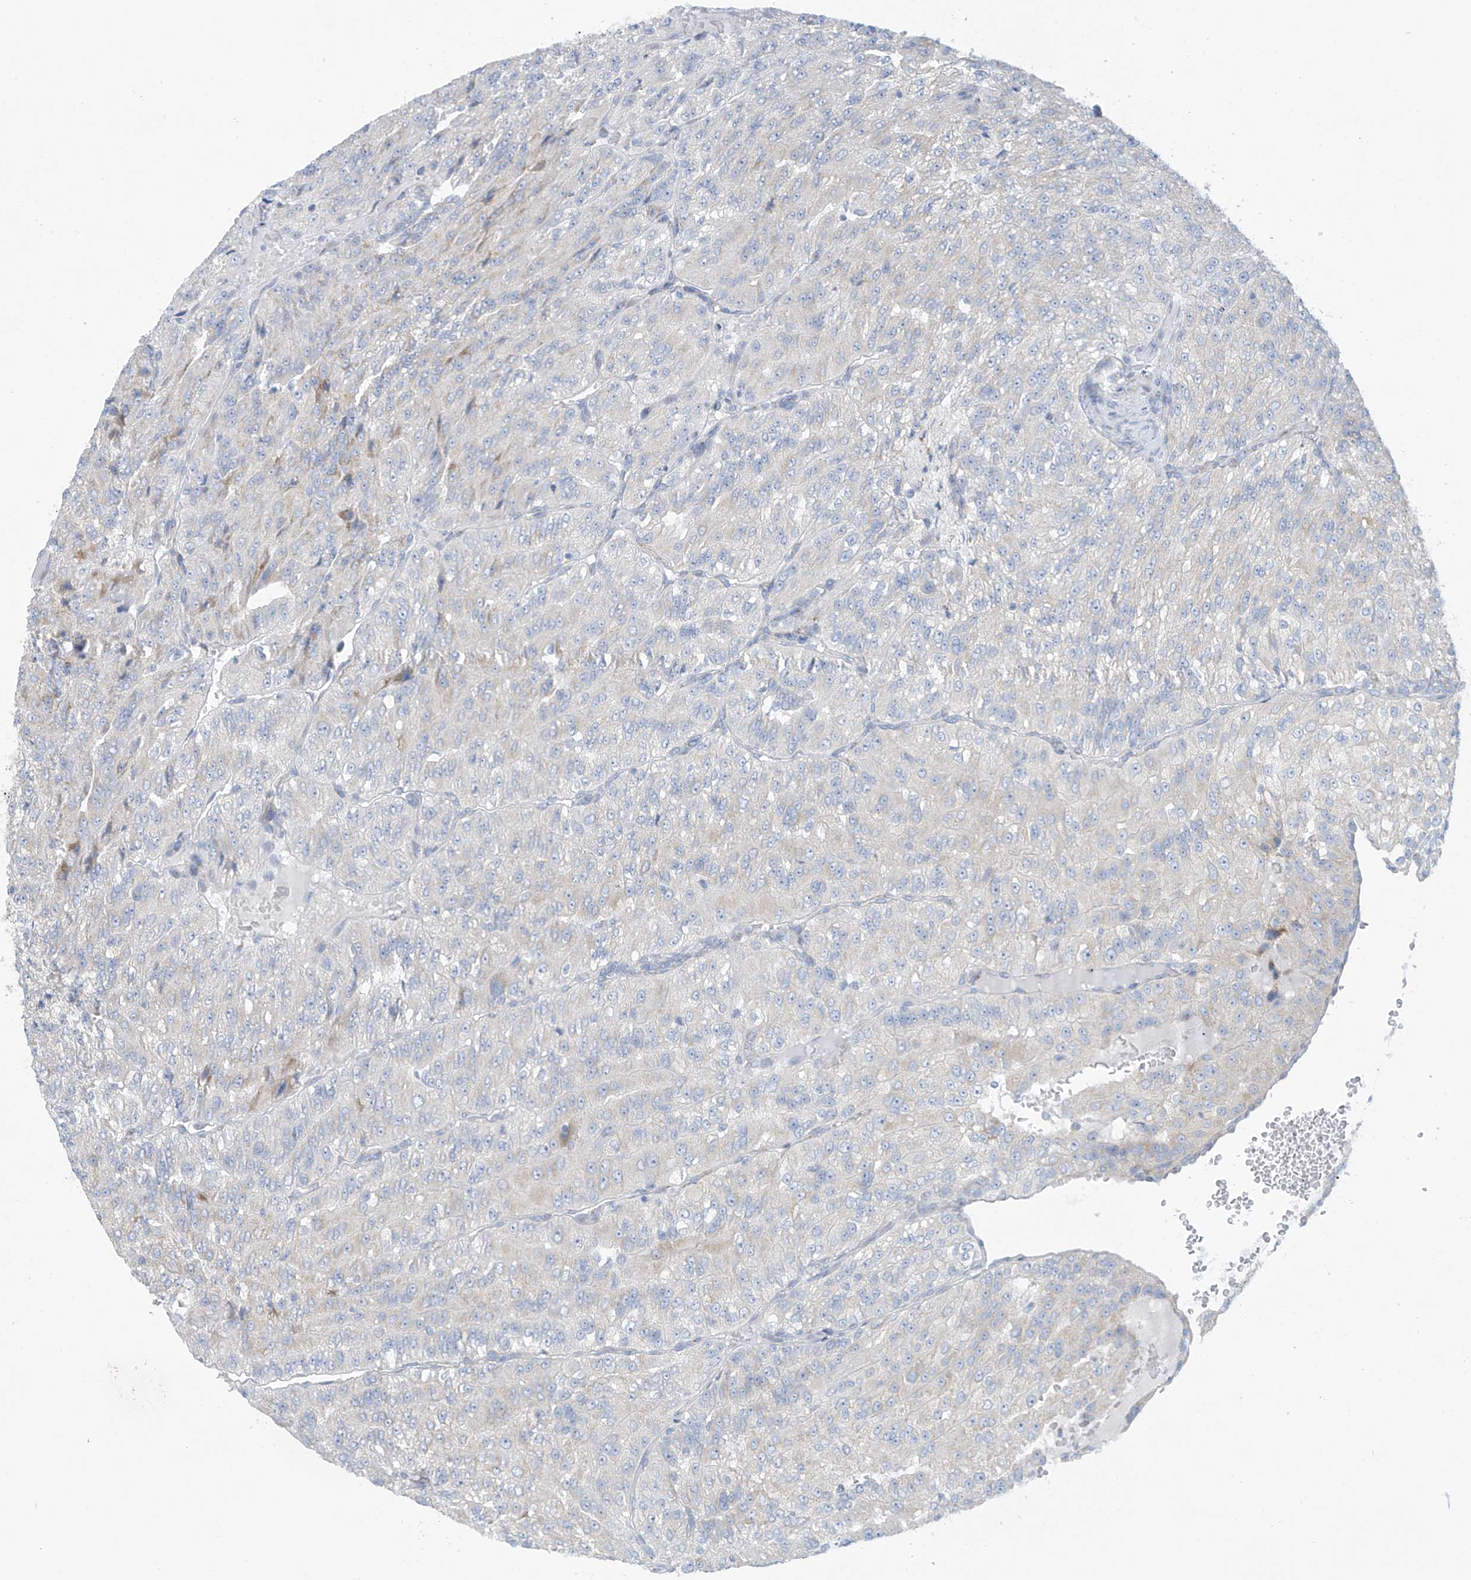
{"staining": {"intensity": "negative", "quantity": "none", "location": "none"}, "tissue": "renal cancer", "cell_type": "Tumor cells", "image_type": "cancer", "snomed": [{"axis": "morphology", "description": "Adenocarcinoma, NOS"}, {"axis": "topography", "description": "Kidney"}], "caption": "A histopathology image of human renal adenocarcinoma is negative for staining in tumor cells. (DAB (3,3'-diaminobenzidine) immunohistochemistry (IHC) visualized using brightfield microscopy, high magnification).", "gene": "TRMT2B", "patient": {"sex": "female", "age": 63}}